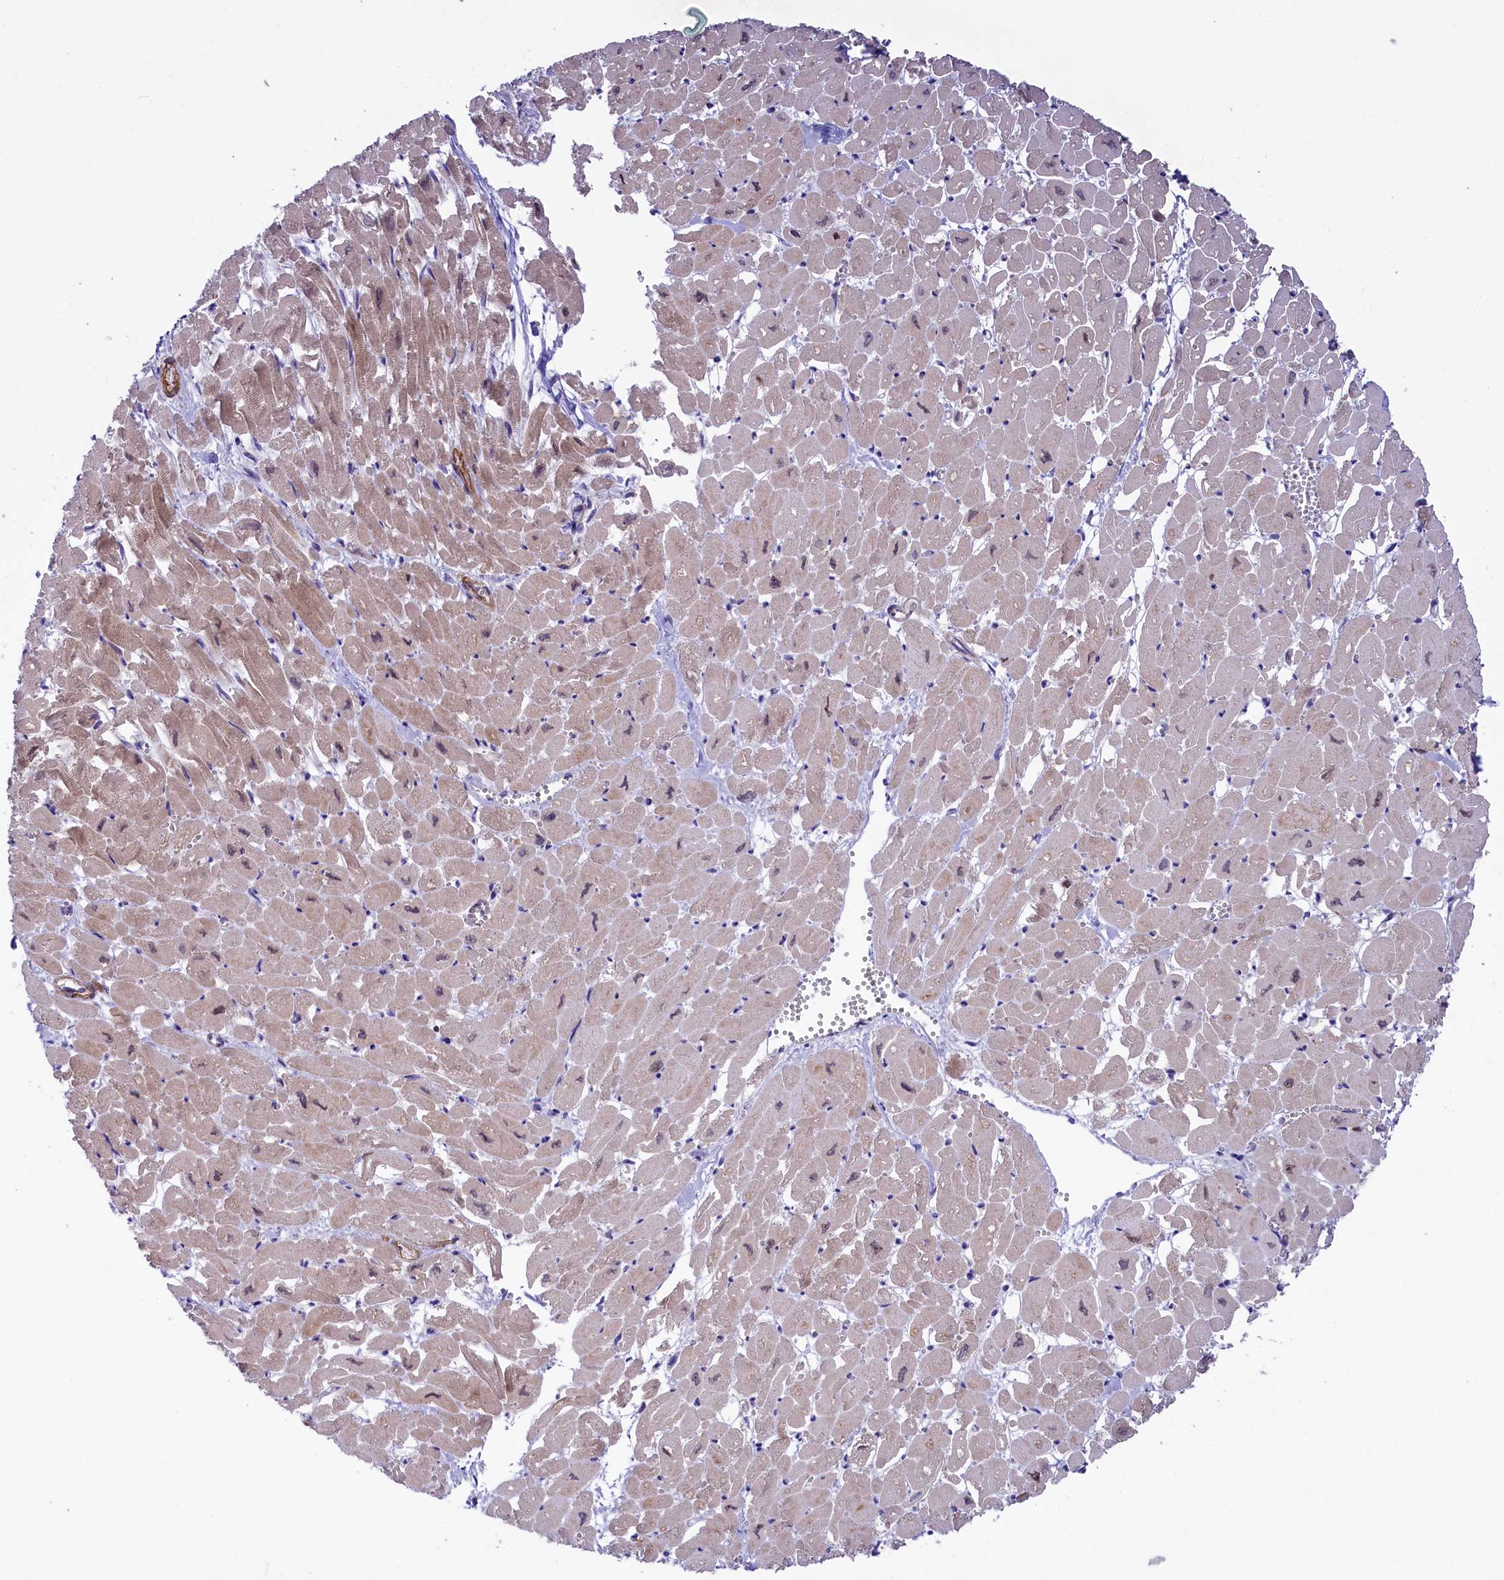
{"staining": {"intensity": "strong", "quantity": "<25%", "location": "cytoplasmic/membranous"}, "tissue": "heart muscle", "cell_type": "Cardiomyocytes", "image_type": "normal", "snomed": [{"axis": "morphology", "description": "Normal tissue, NOS"}, {"axis": "topography", "description": "Heart"}], "caption": "Immunohistochemistry (DAB) staining of benign heart muscle exhibits strong cytoplasmic/membranous protein expression in approximately <25% of cardiomyocytes.", "gene": "LOXL1", "patient": {"sex": "male", "age": 54}}